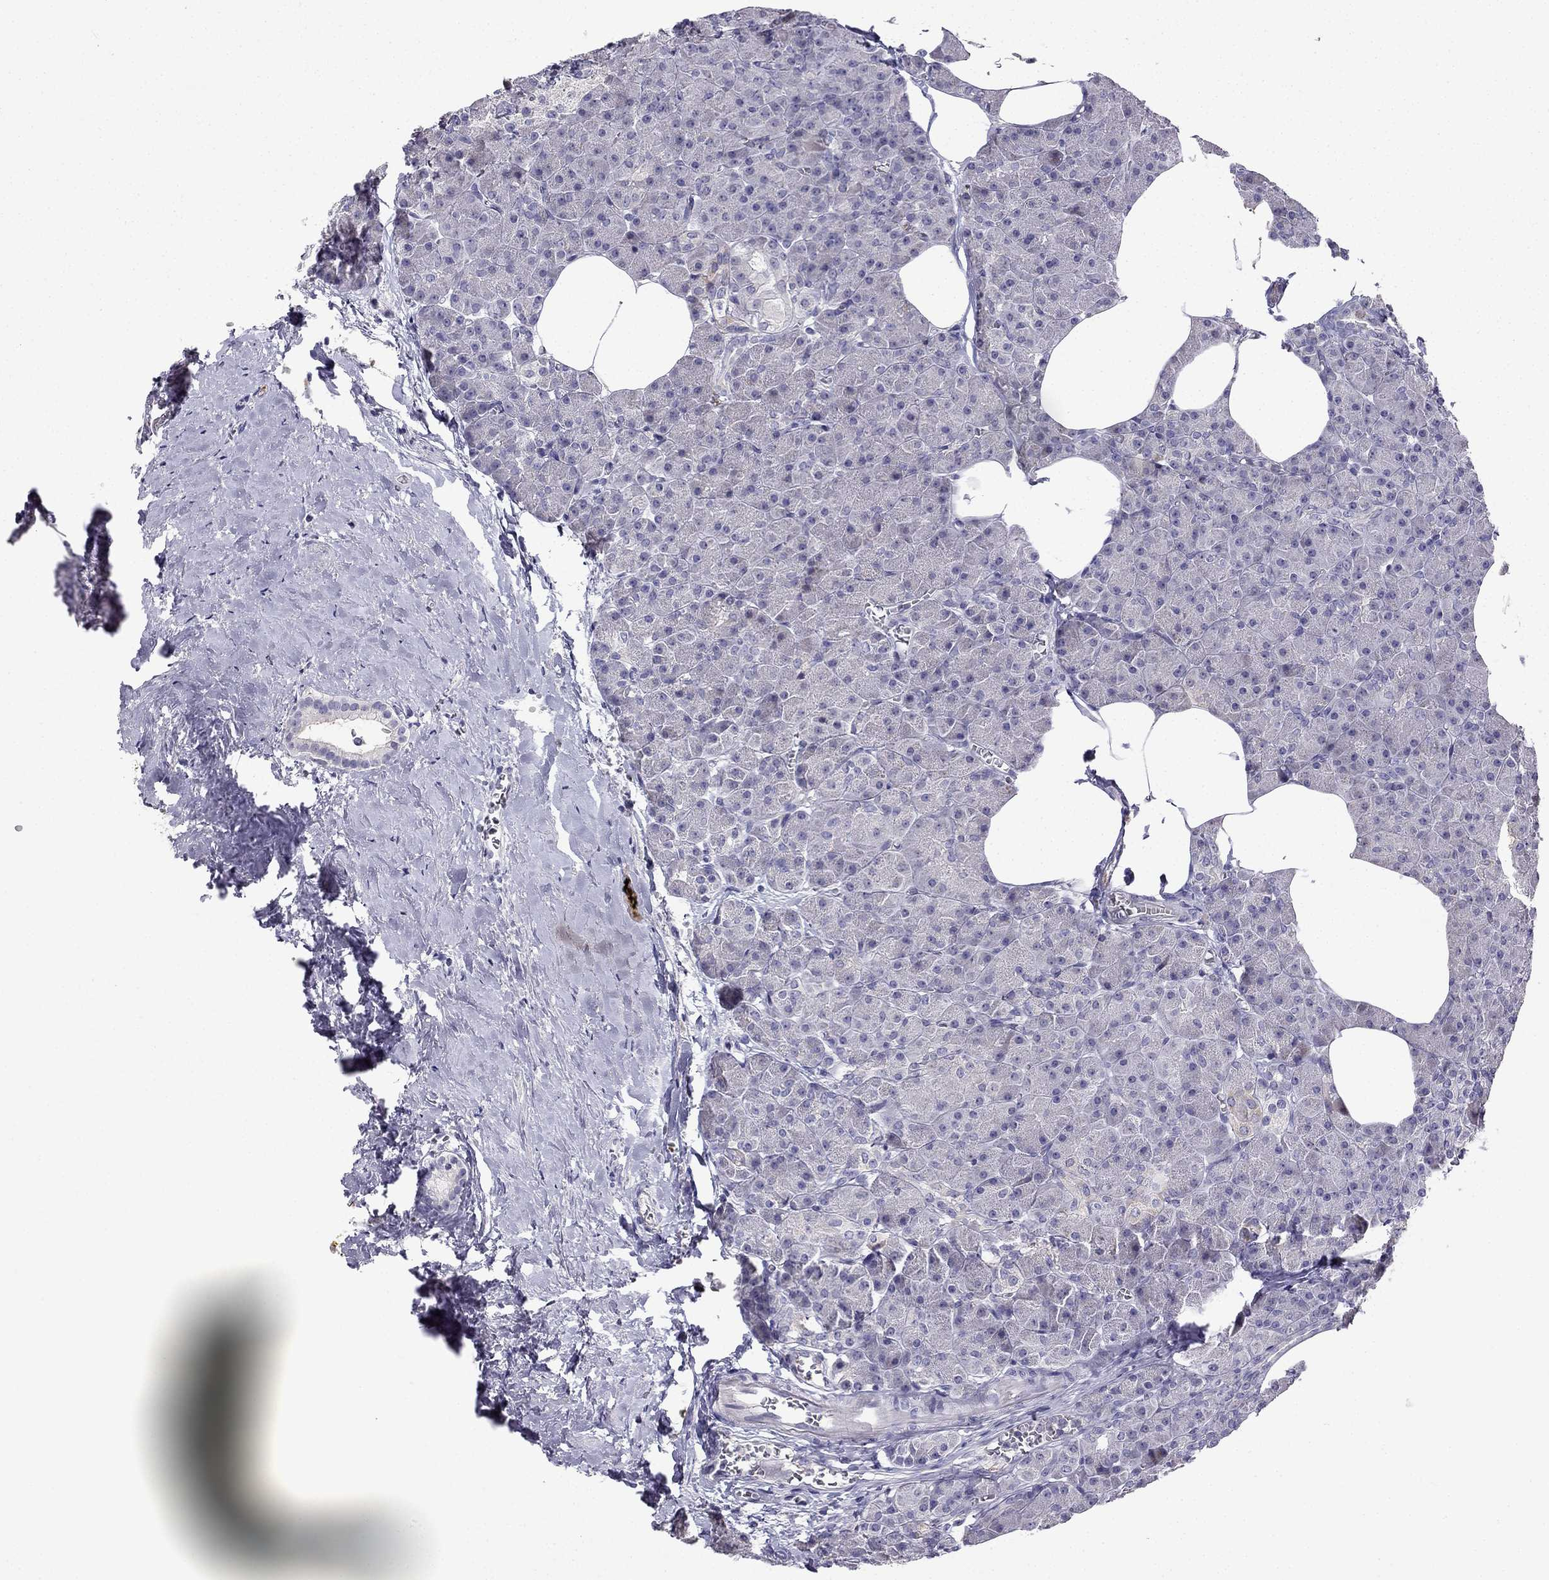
{"staining": {"intensity": "negative", "quantity": "none", "location": "none"}, "tissue": "pancreas", "cell_type": "Exocrine glandular cells", "image_type": "normal", "snomed": [{"axis": "morphology", "description": "Normal tissue, NOS"}, {"axis": "topography", "description": "Pancreas"}], "caption": "Exocrine glandular cells show no significant positivity in normal pancreas.", "gene": "UHRF1", "patient": {"sex": "female", "age": 45}}